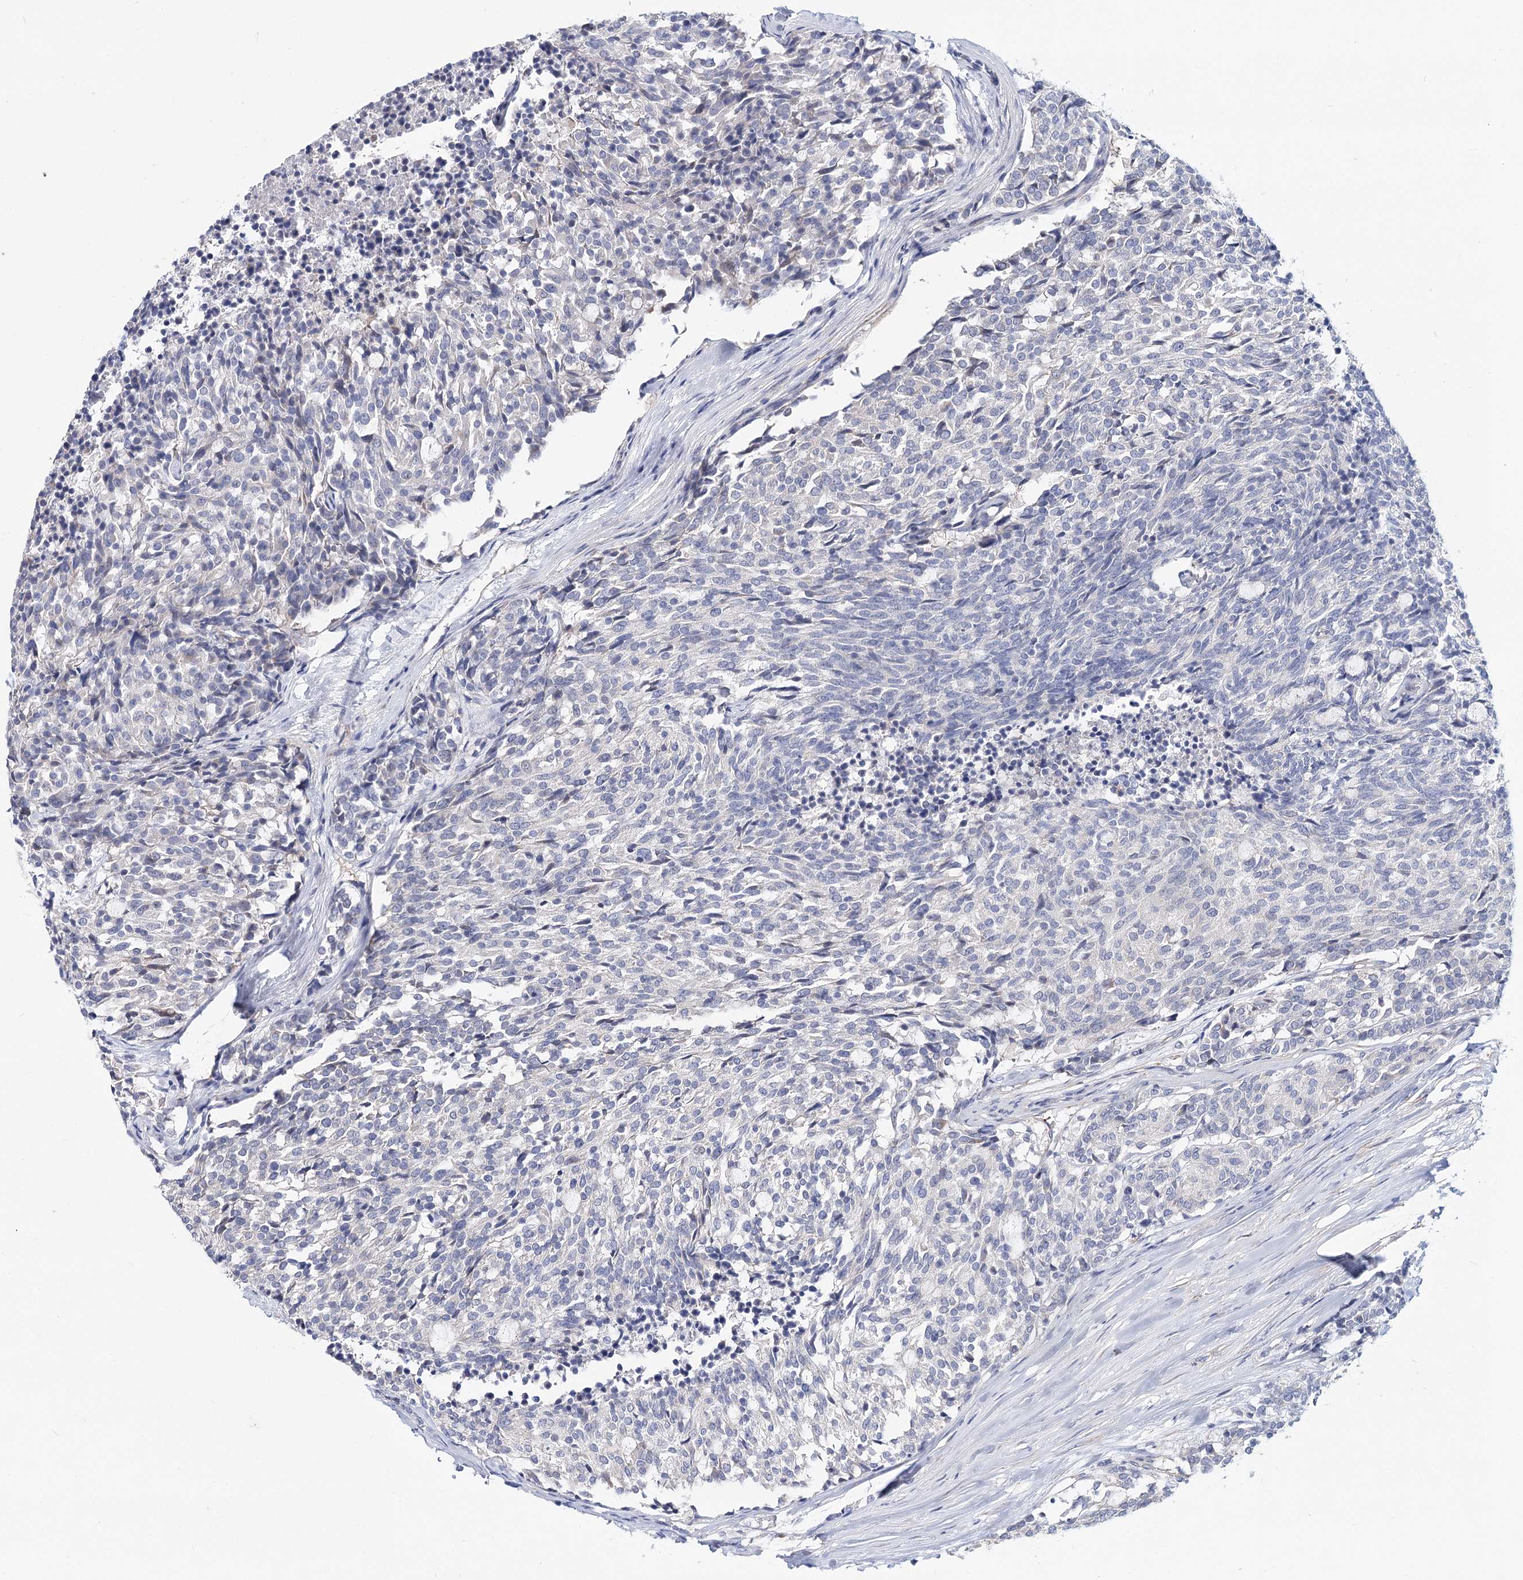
{"staining": {"intensity": "negative", "quantity": "none", "location": "none"}, "tissue": "carcinoid", "cell_type": "Tumor cells", "image_type": "cancer", "snomed": [{"axis": "morphology", "description": "Carcinoid, malignant, NOS"}, {"axis": "topography", "description": "Pancreas"}], "caption": "Histopathology image shows no protein expression in tumor cells of carcinoid tissue.", "gene": "TEX12", "patient": {"sex": "female", "age": 54}}